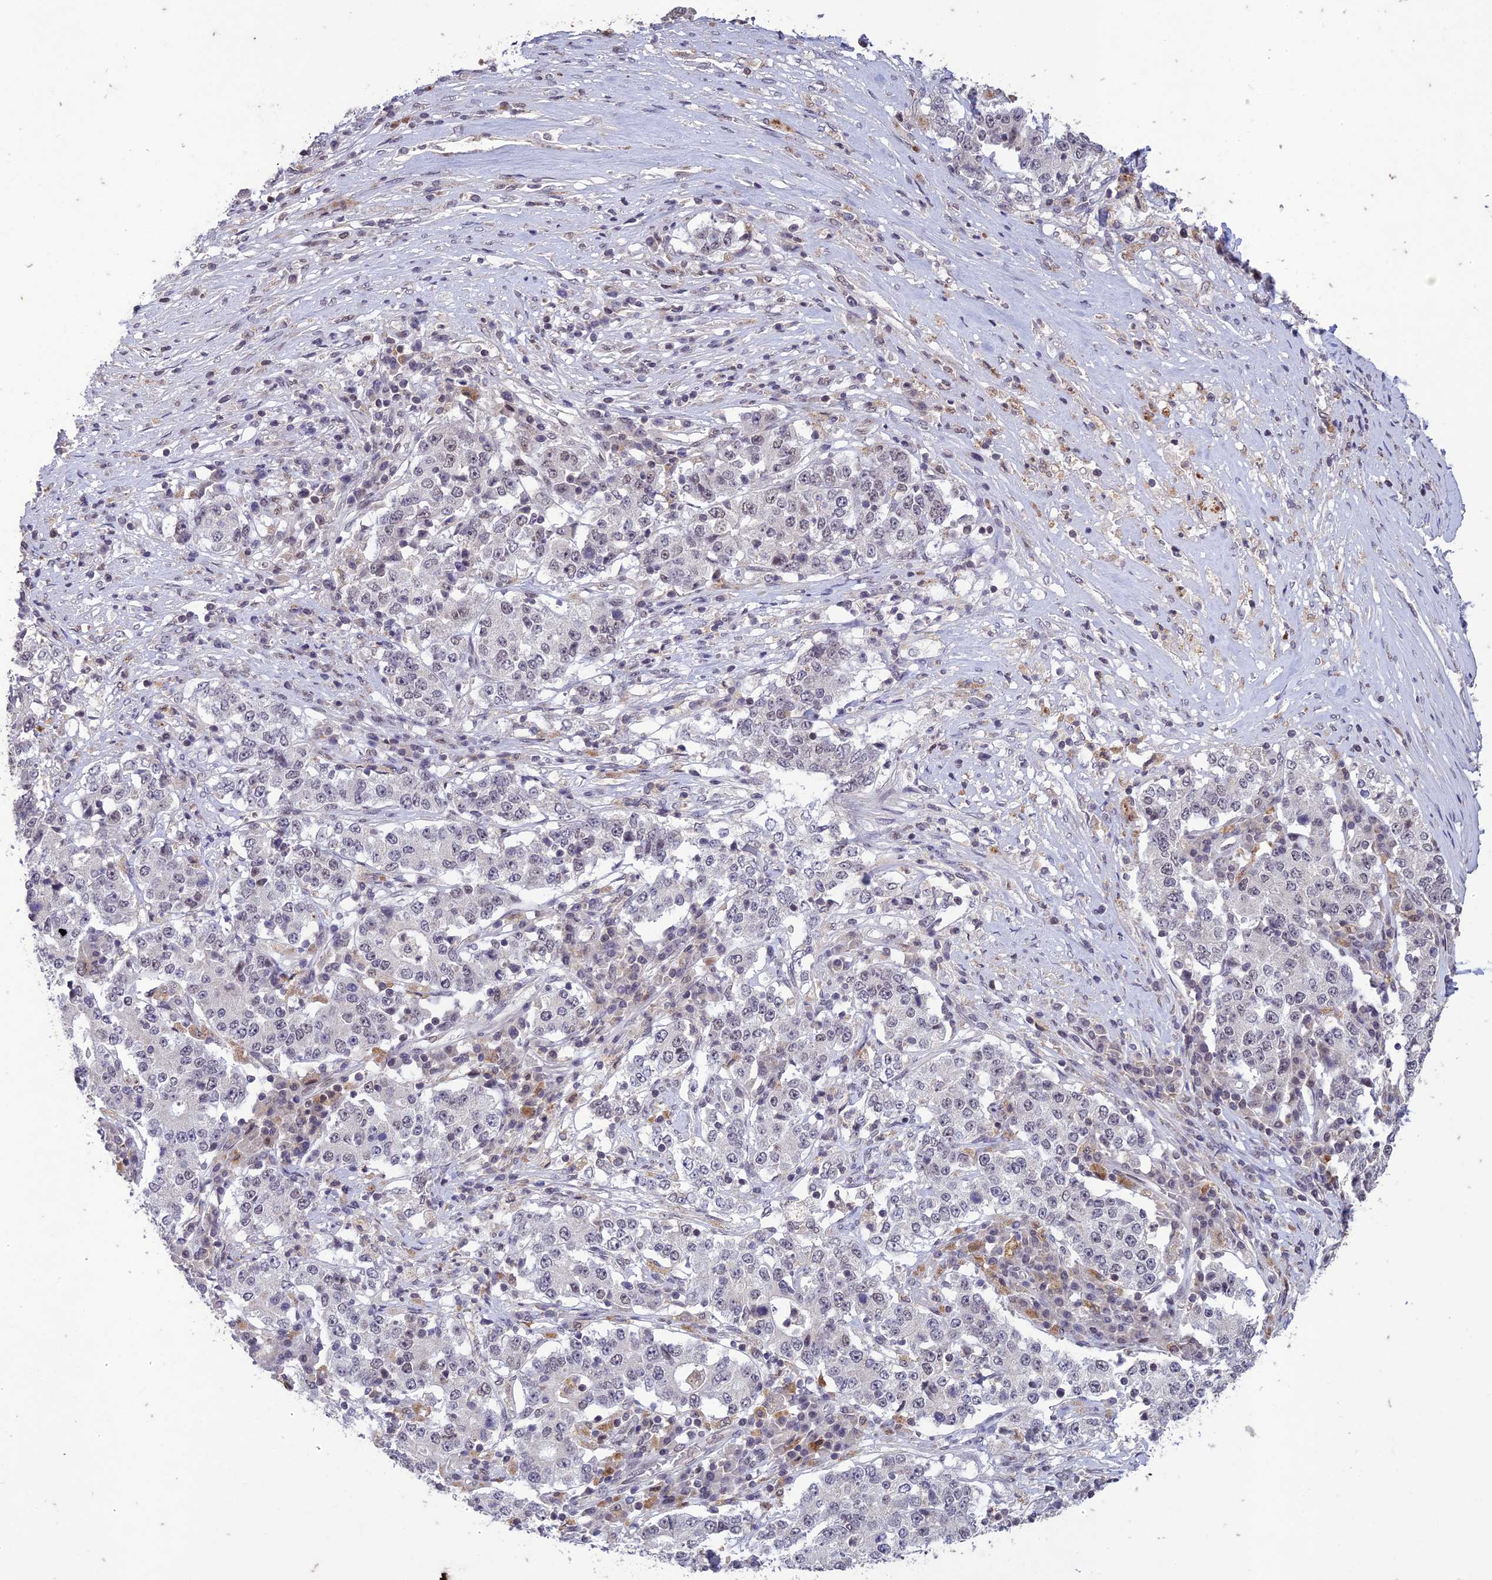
{"staining": {"intensity": "weak", "quantity": "<25%", "location": "nuclear"}, "tissue": "stomach cancer", "cell_type": "Tumor cells", "image_type": "cancer", "snomed": [{"axis": "morphology", "description": "Adenocarcinoma, NOS"}, {"axis": "topography", "description": "Stomach"}], "caption": "This histopathology image is of stomach cancer stained with immunohistochemistry to label a protein in brown with the nuclei are counter-stained blue. There is no staining in tumor cells. The staining is performed using DAB brown chromogen with nuclei counter-stained in using hematoxylin.", "gene": "POP4", "patient": {"sex": "male", "age": 59}}